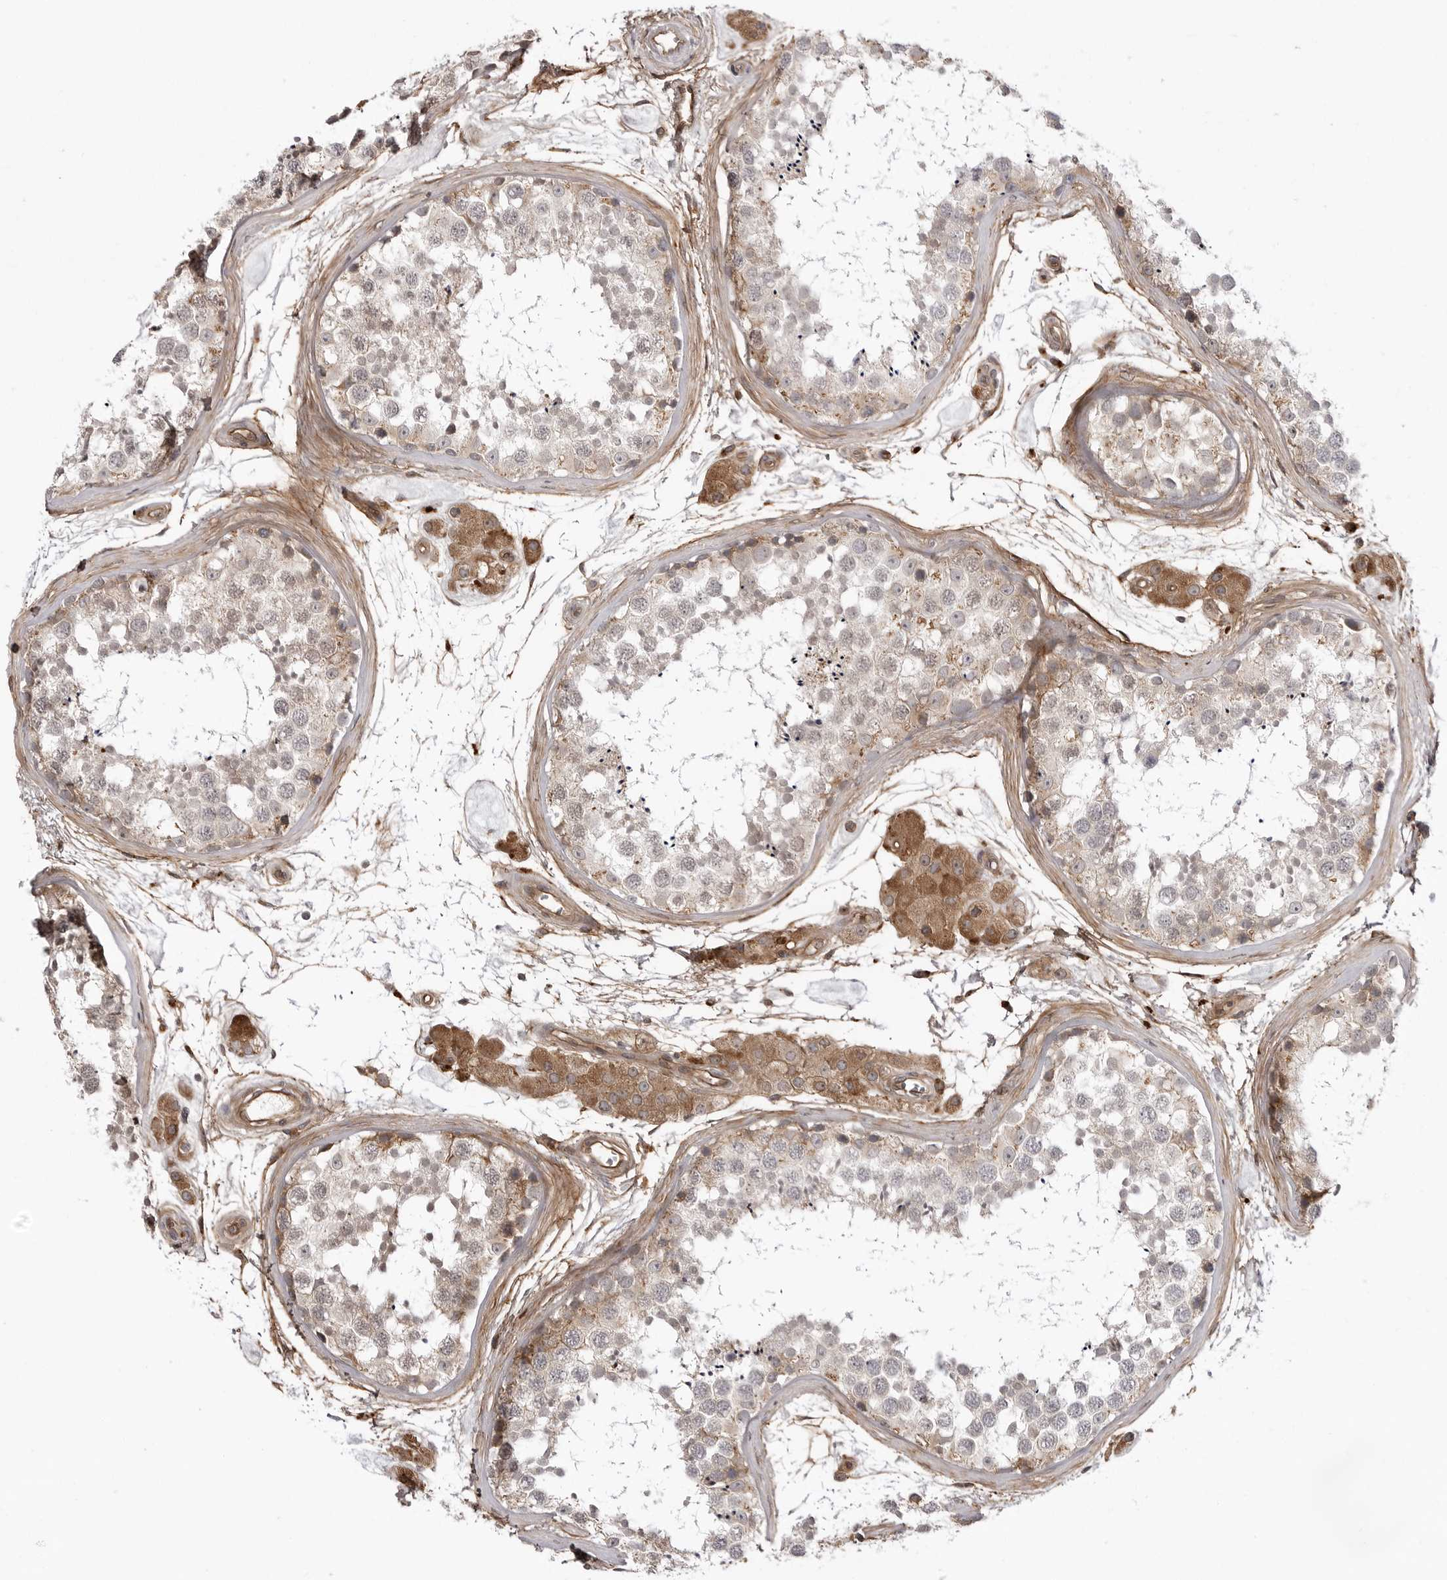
{"staining": {"intensity": "weak", "quantity": ">75%", "location": "cytoplasmic/membranous"}, "tissue": "testis", "cell_type": "Cells in seminiferous ducts", "image_type": "normal", "snomed": [{"axis": "morphology", "description": "Normal tissue, NOS"}, {"axis": "topography", "description": "Testis"}], "caption": "Weak cytoplasmic/membranous expression is present in about >75% of cells in seminiferous ducts in normal testis.", "gene": "ARL5A", "patient": {"sex": "male", "age": 56}}